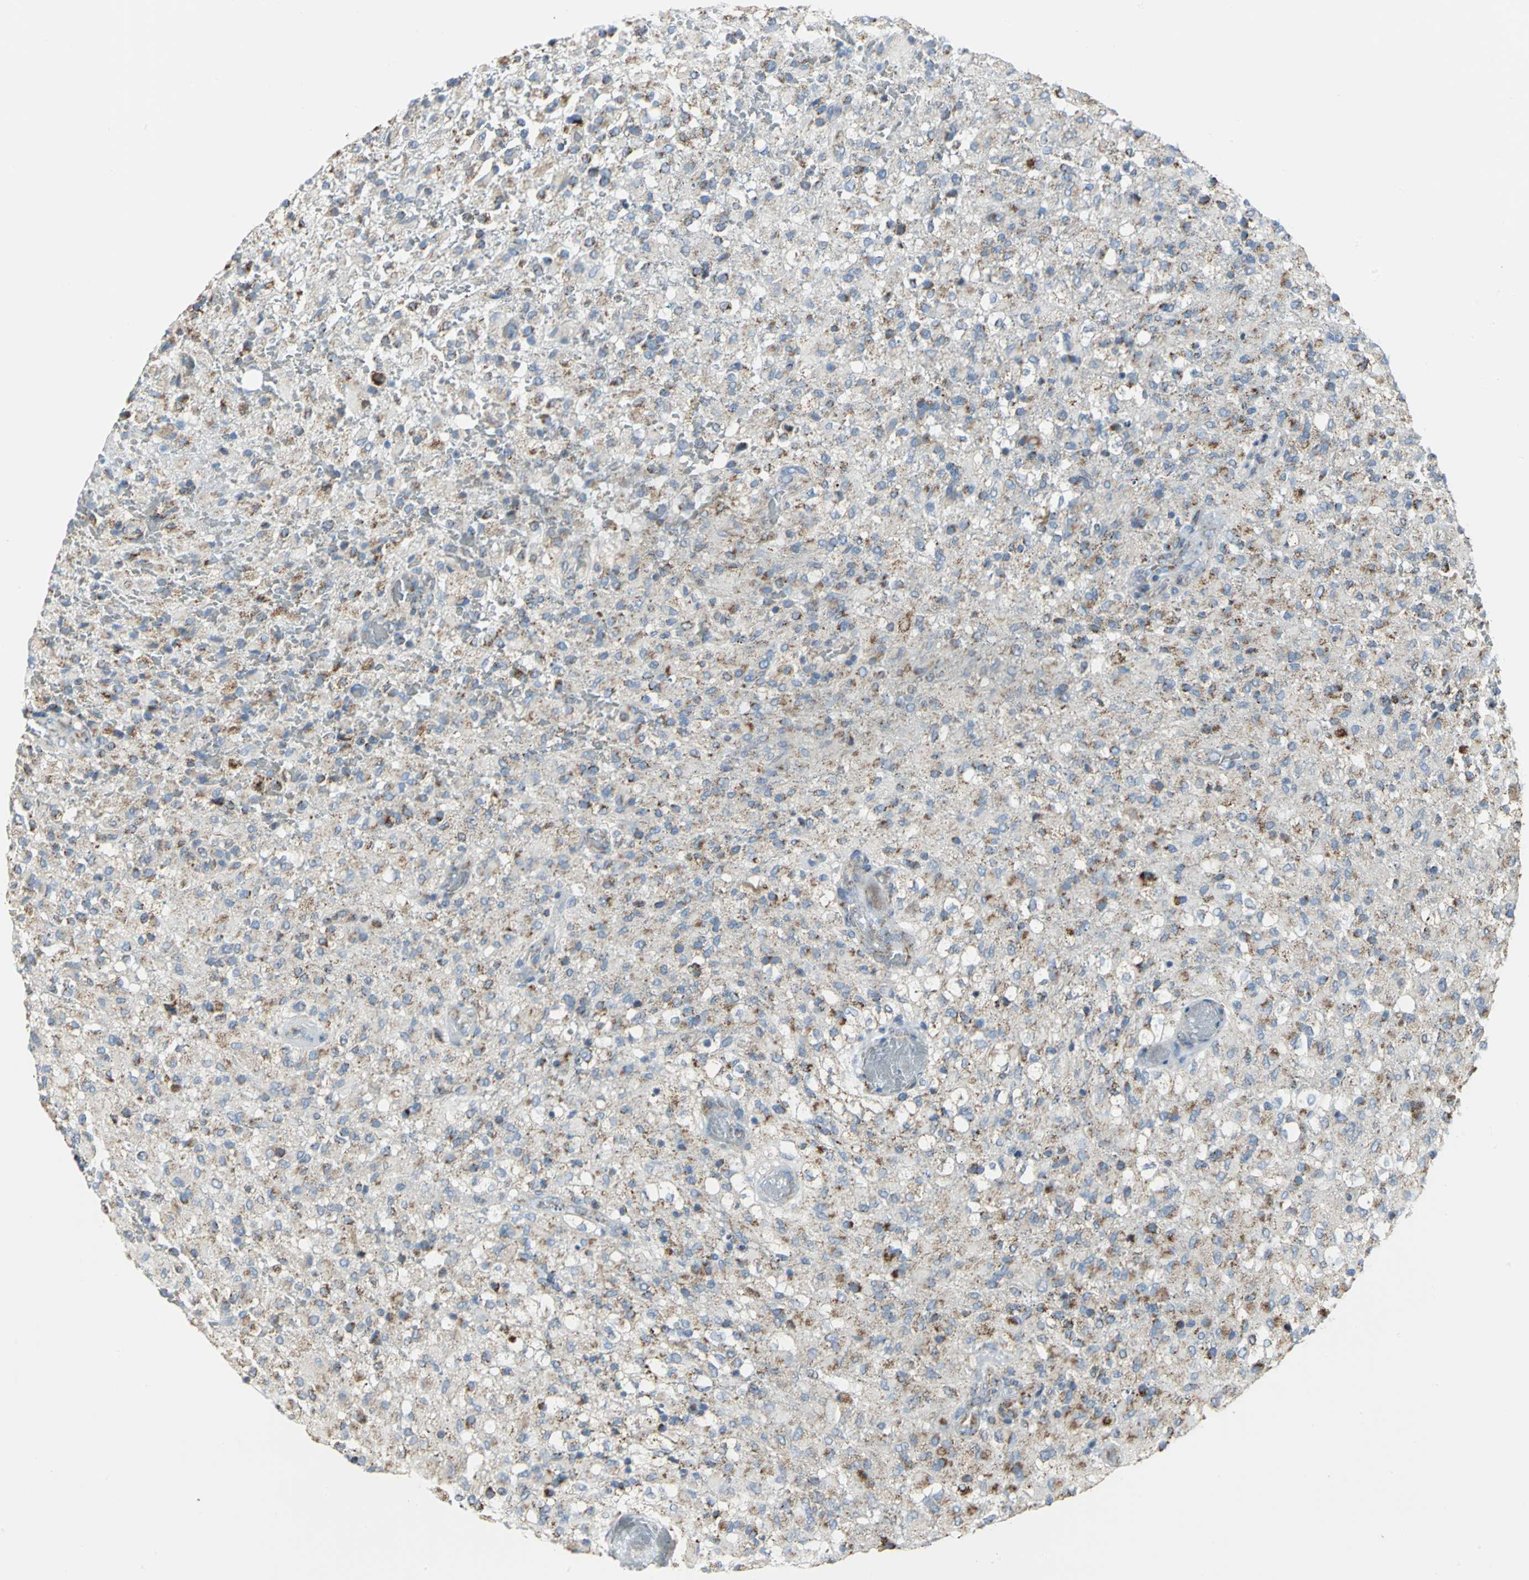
{"staining": {"intensity": "moderate", "quantity": "25%-75%", "location": "cytoplasmic/membranous"}, "tissue": "glioma", "cell_type": "Tumor cells", "image_type": "cancer", "snomed": [{"axis": "morphology", "description": "Glioma, malignant, High grade"}, {"axis": "topography", "description": "Brain"}], "caption": "Glioma was stained to show a protein in brown. There is medium levels of moderate cytoplasmic/membranous positivity in about 25%-75% of tumor cells.", "gene": "NTRK1", "patient": {"sex": "male", "age": 71}}